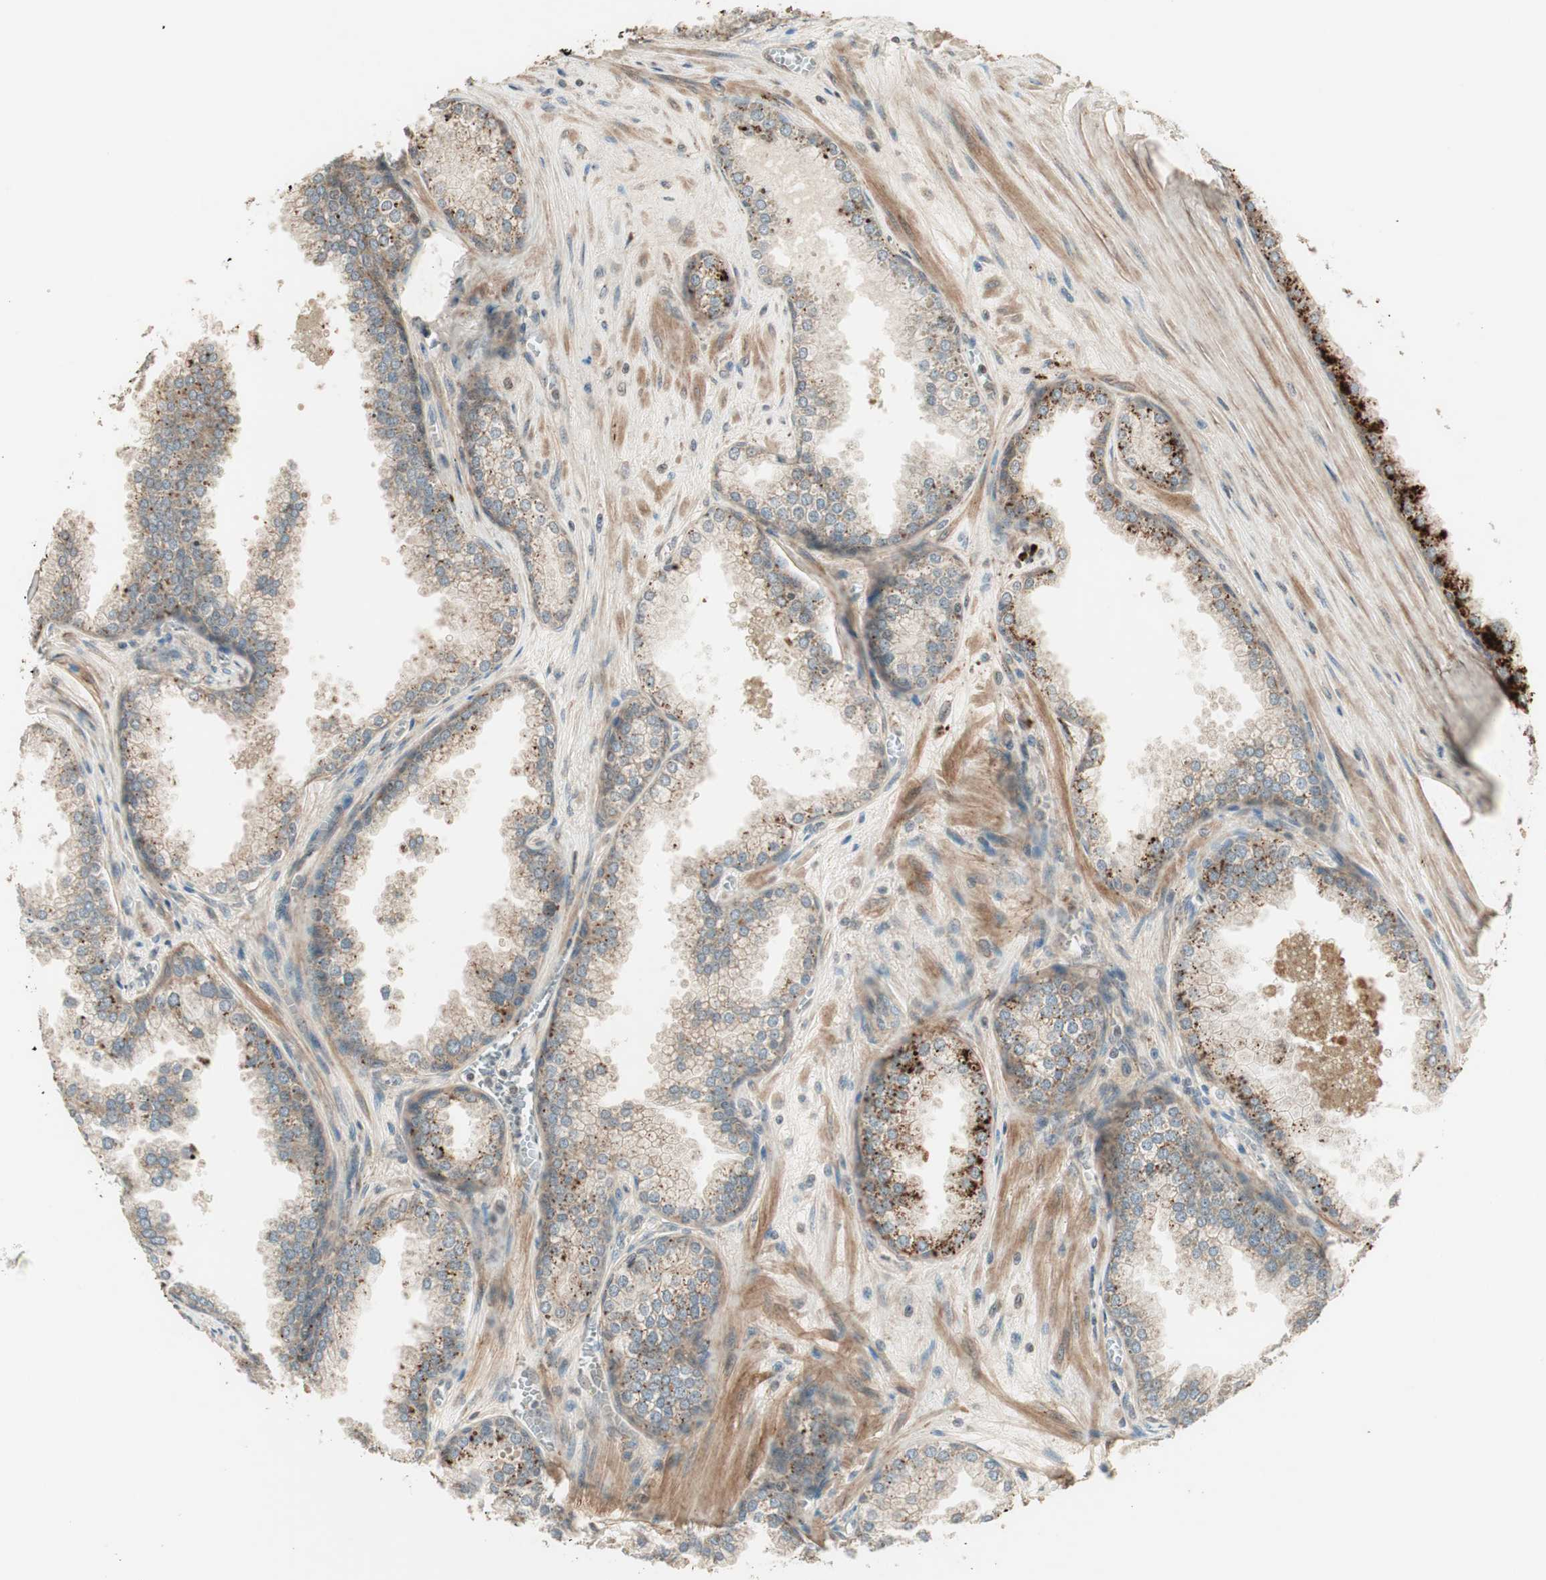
{"staining": {"intensity": "weak", "quantity": ">75%", "location": "cytoplasmic/membranous"}, "tissue": "prostate cancer", "cell_type": "Tumor cells", "image_type": "cancer", "snomed": [{"axis": "morphology", "description": "Adenocarcinoma, Low grade"}, {"axis": "topography", "description": "Prostate"}], "caption": "Prostate low-grade adenocarcinoma stained for a protein shows weak cytoplasmic/membranous positivity in tumor cells.", "gene": "SFRP1", "patient": {"sex": "male", "age": 60}}